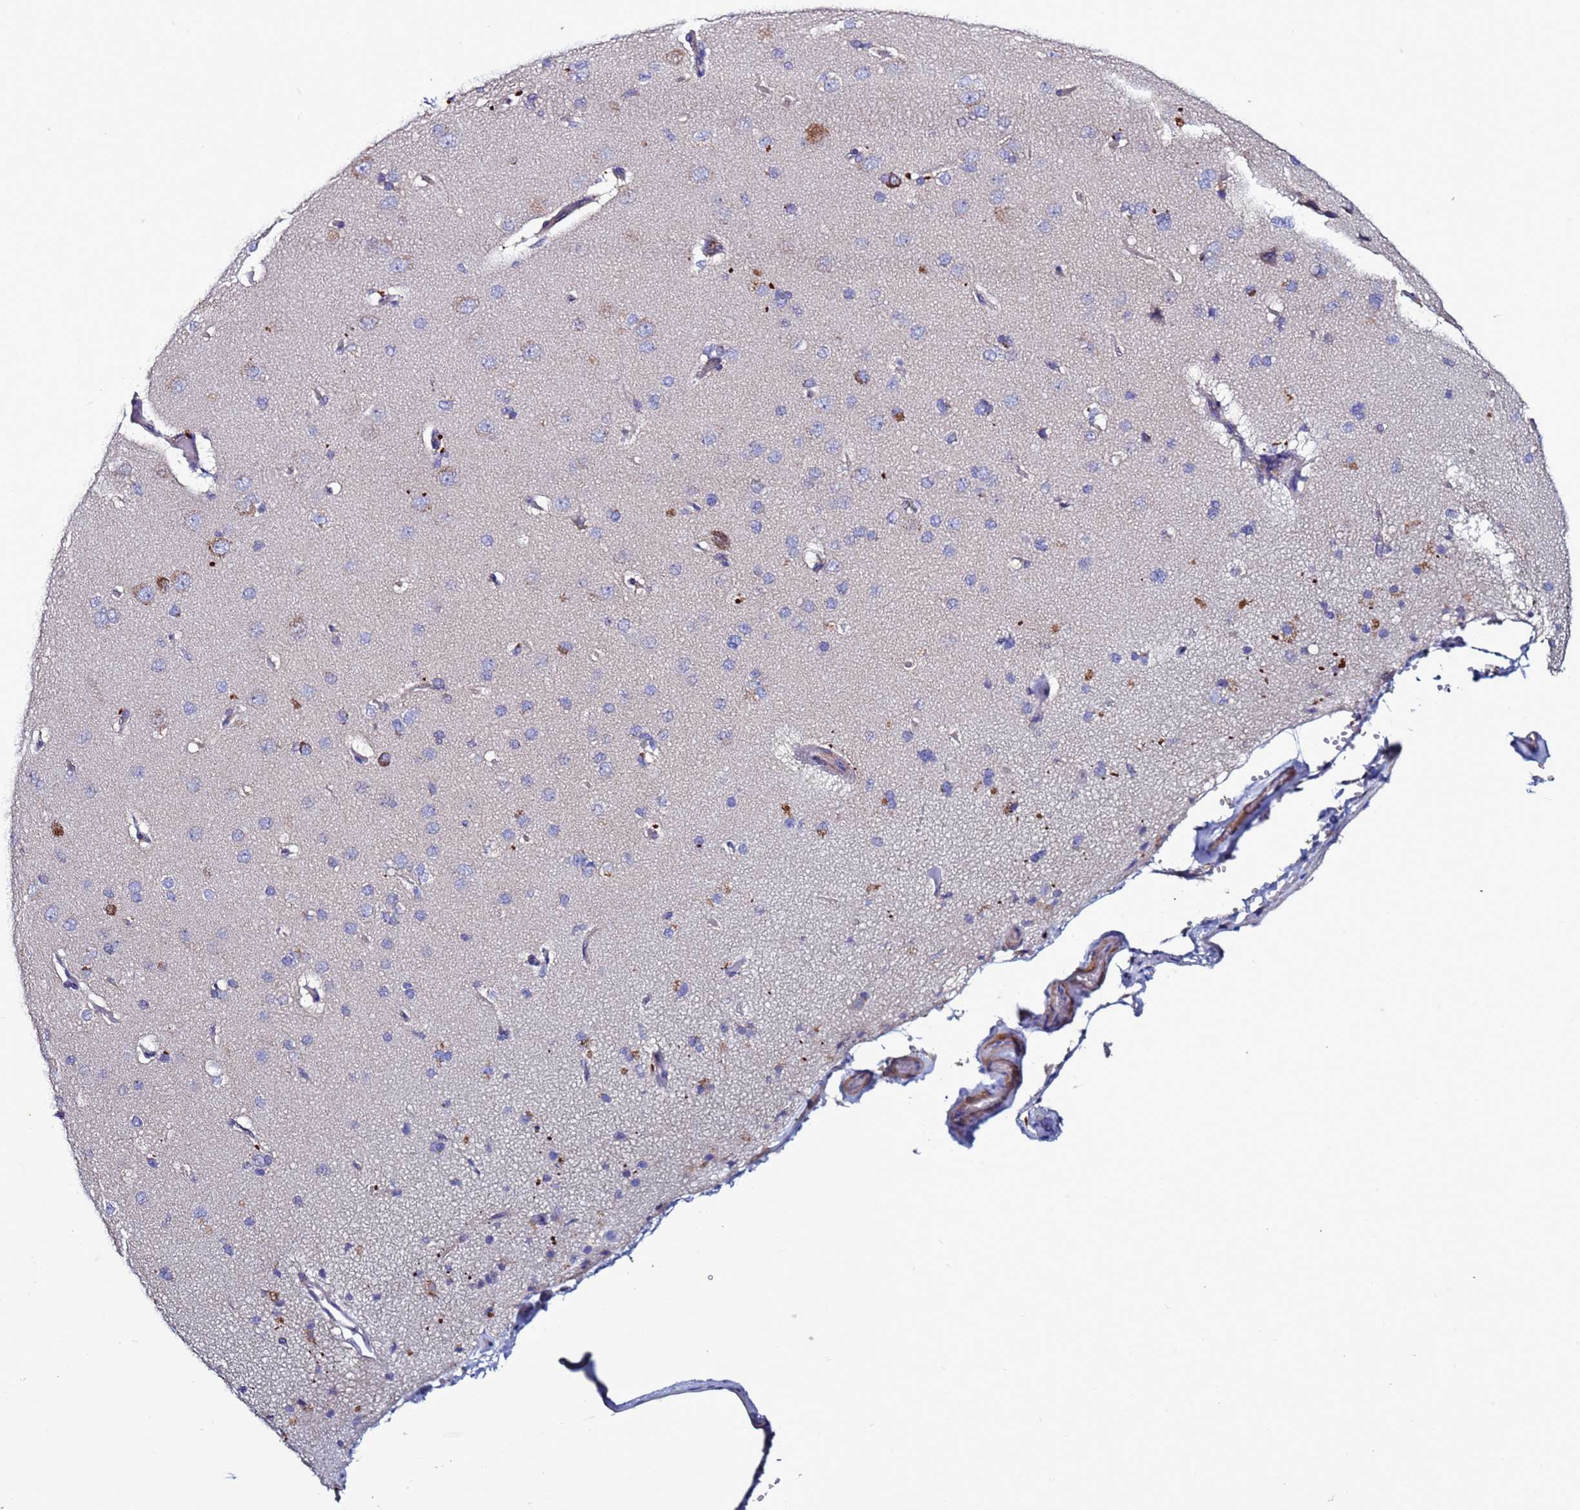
{"staining": {"intensity": "negative", "quantity": "none", "location": "none"}, "tissue": "cerebral cortex", "cell_type": "Endothelial cells", "image_type": "normal", "snomed": [{"axis": "morphology", "description": "Normal tissue, NOS"}, {"axis": "topography", "description": "Cerebral cortex"}], "caption": "Endothelial cells show no significant staining in unremarkable cerebral cortex.", "gene": "CEP55", "patient": {"sex": "male", "age": 62}}